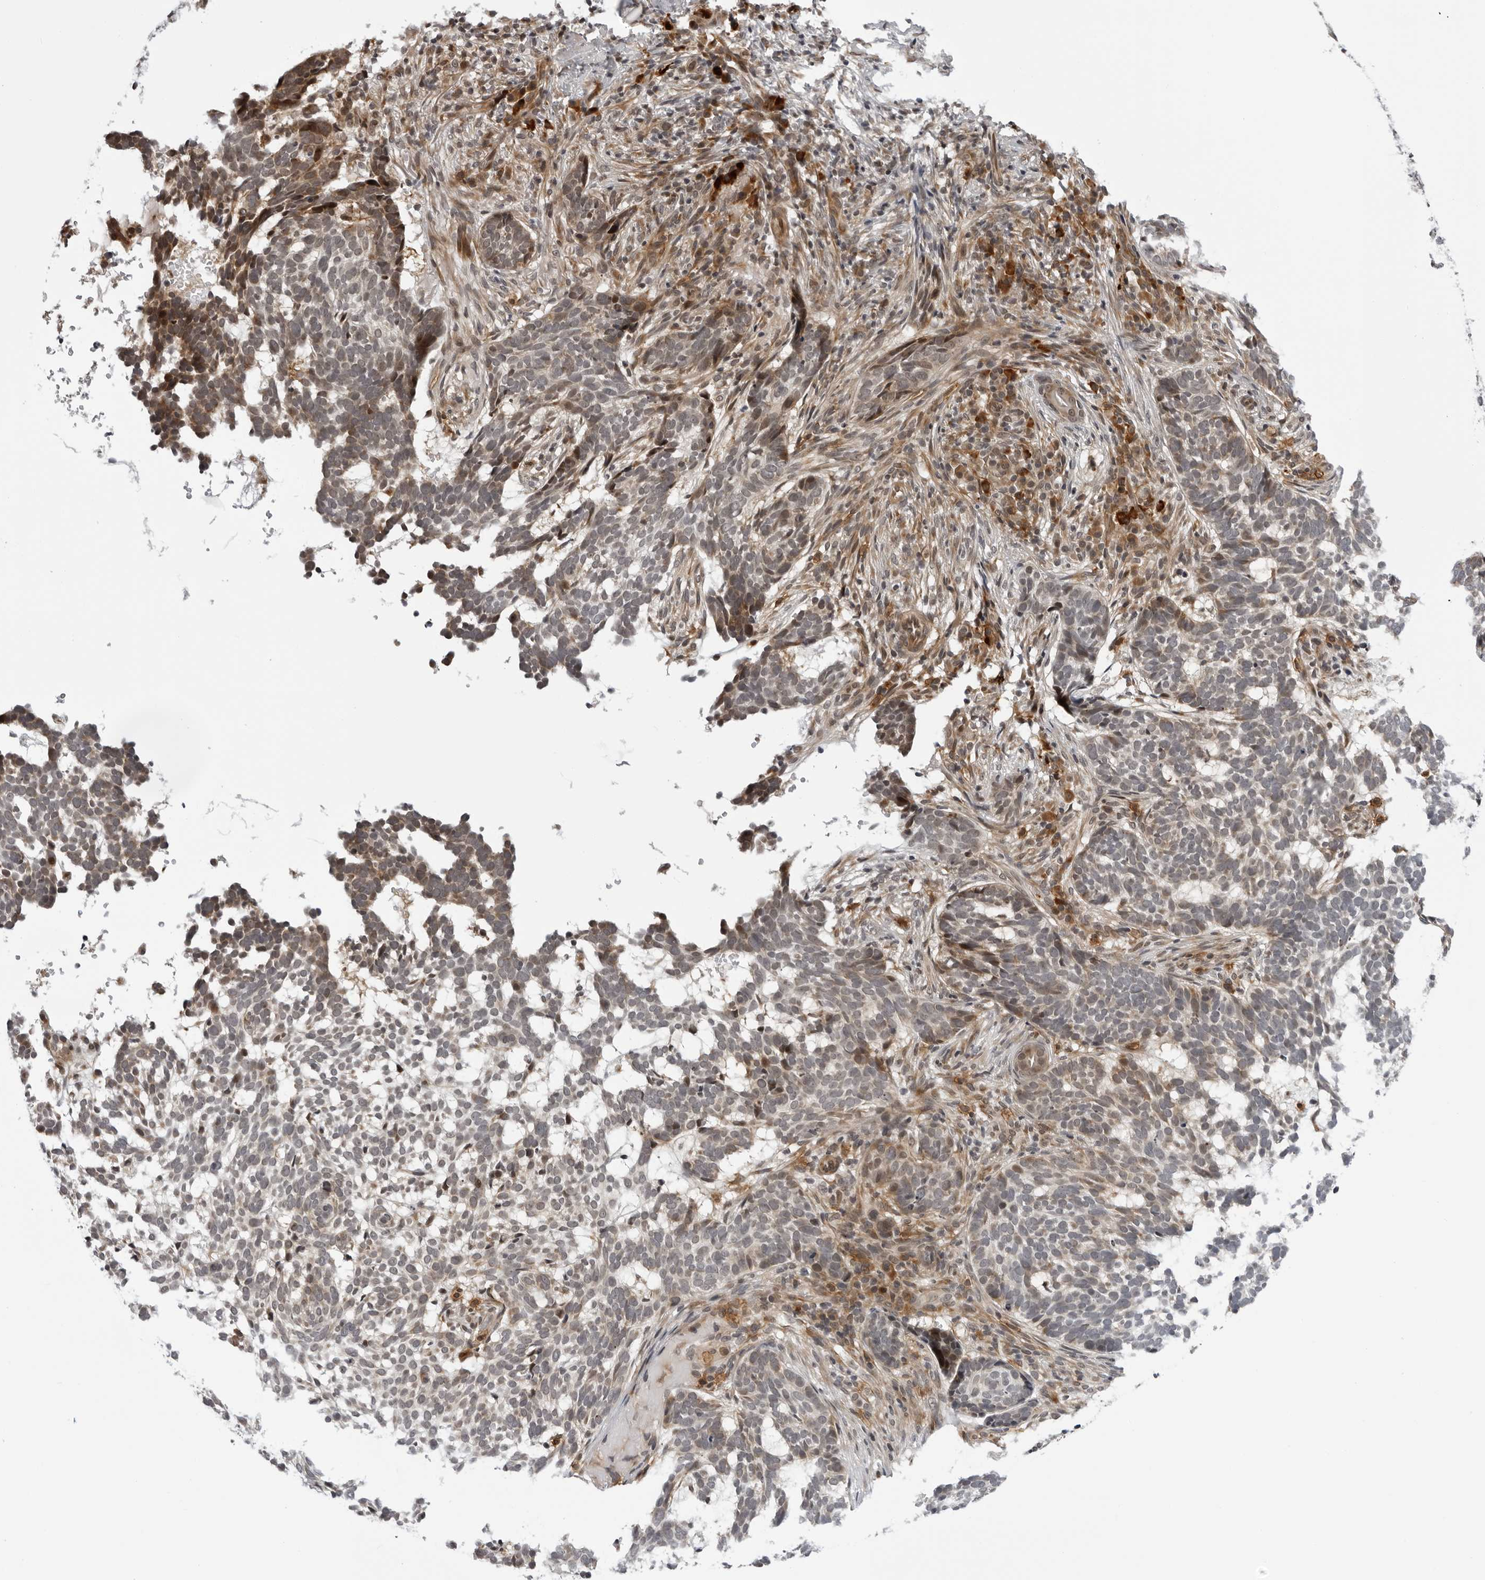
{"staining": {"intensity": "moderate", "quantity": "25%-75%", "location": "cytoplasmic/membranous"}, "tissue": "skin cancer", "cell_type": "Tumor cells", "image_type": "cancer", "snomed": [{"axis": "morphology", "description": "Basal cell carcinoma"}, {"axis": "topography", "description": "Skin"}], "caption": "This micrograph shows immunohistochemistry staining of skin cancer (basal cell carcinoma), with medium moderate cytoplasmic/membranous staining in approximately 25%-75% of tumor cells.", "gene": "GCSAML", "patient": {"sex": "male", "age": 85}}